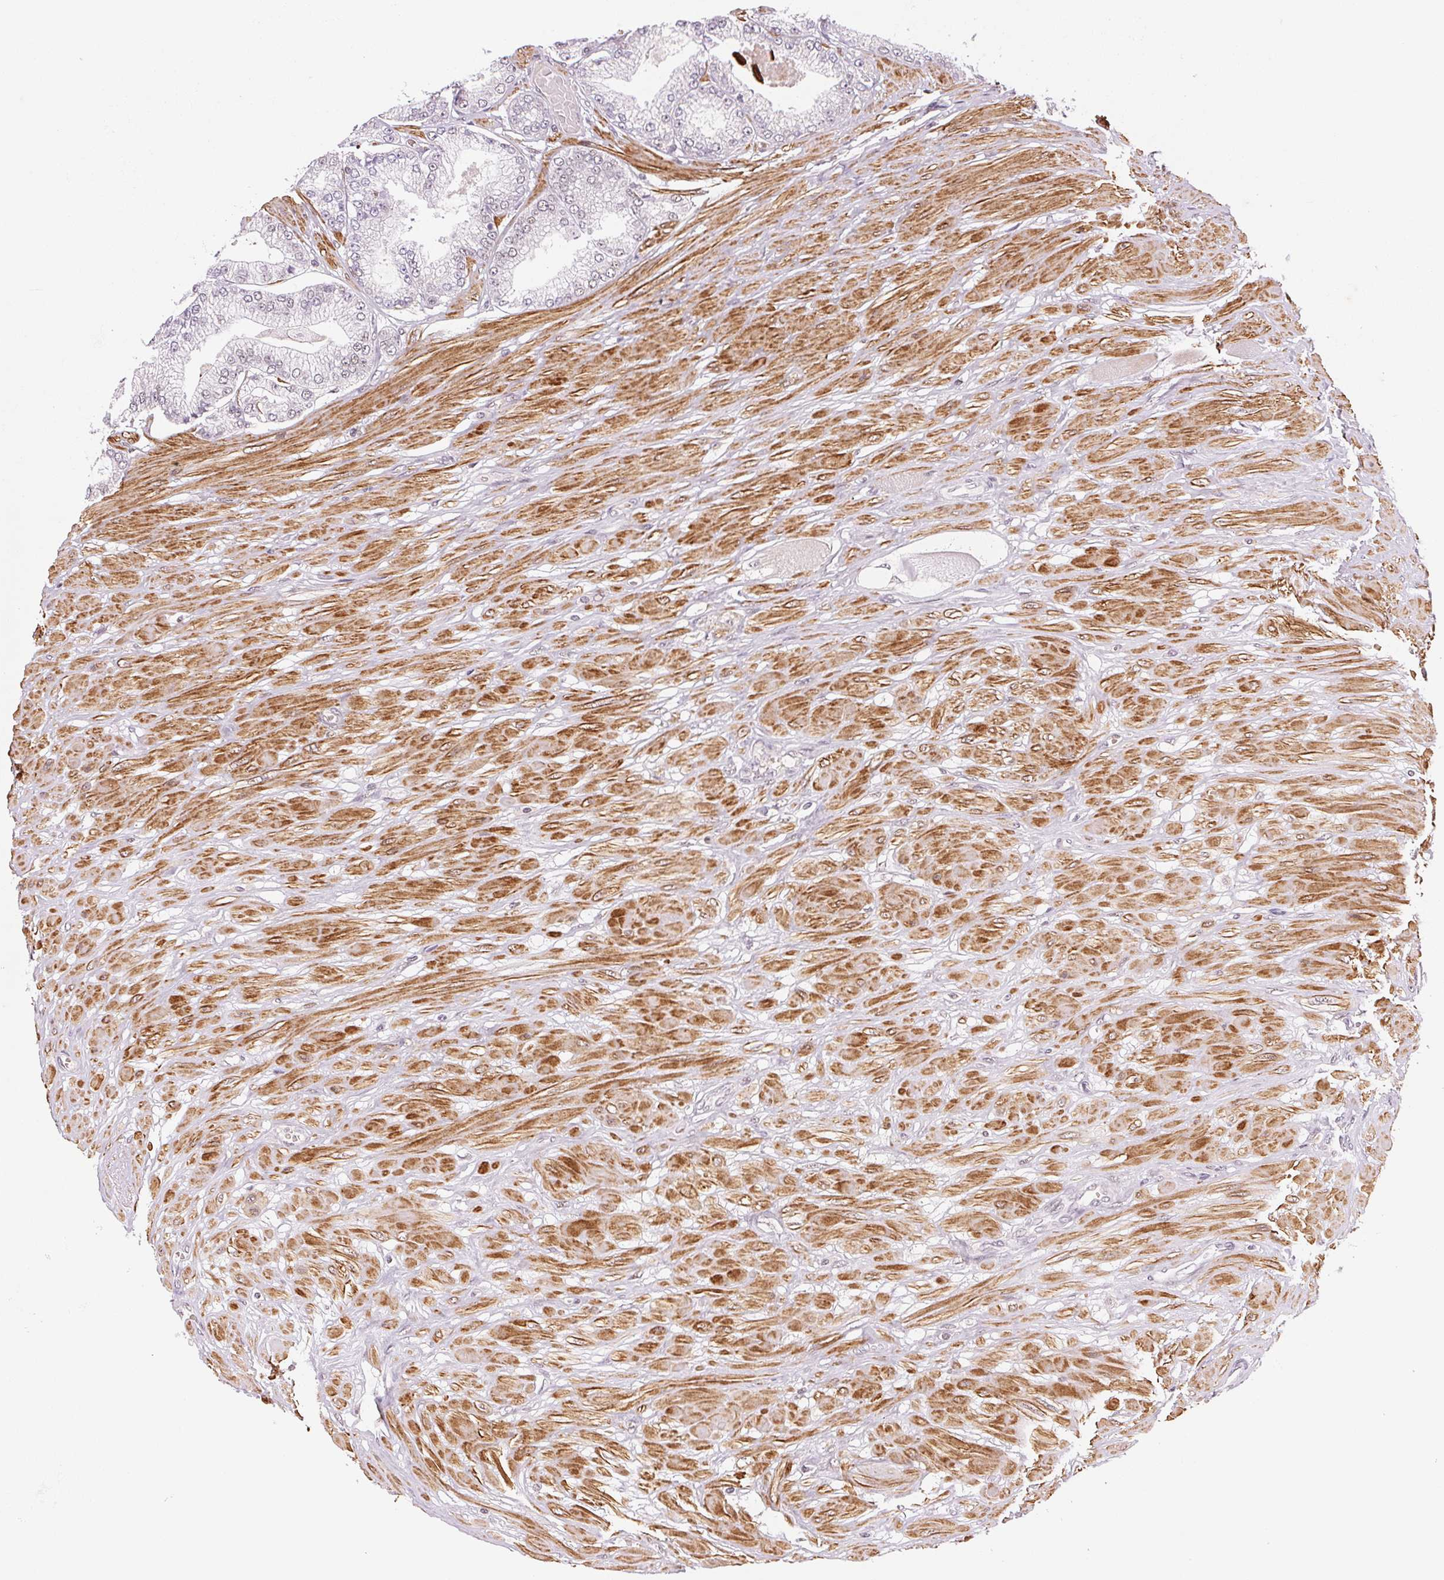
{"staining": {"intensity": "negative", "quantity": "none", "location": "none"}, "tissue": "prostate cancer", "cell_type": "Tumor cells", "image_type": "cancer", "snomed": [{"axis": "morphology", "description": "Adenocarcinoma, Low grade"}, {"axis": "topography", "description": "Prostate"}], "caption": "Immunohistochemistry of human prostate cancer displays no expression in tumor cells. The staining is performed using DAB brown chromogen with nuclei counter-stained in using hematoxylin.", "gene": "HNRNPDL", "patient": {"sex": "male", "age": 55}}